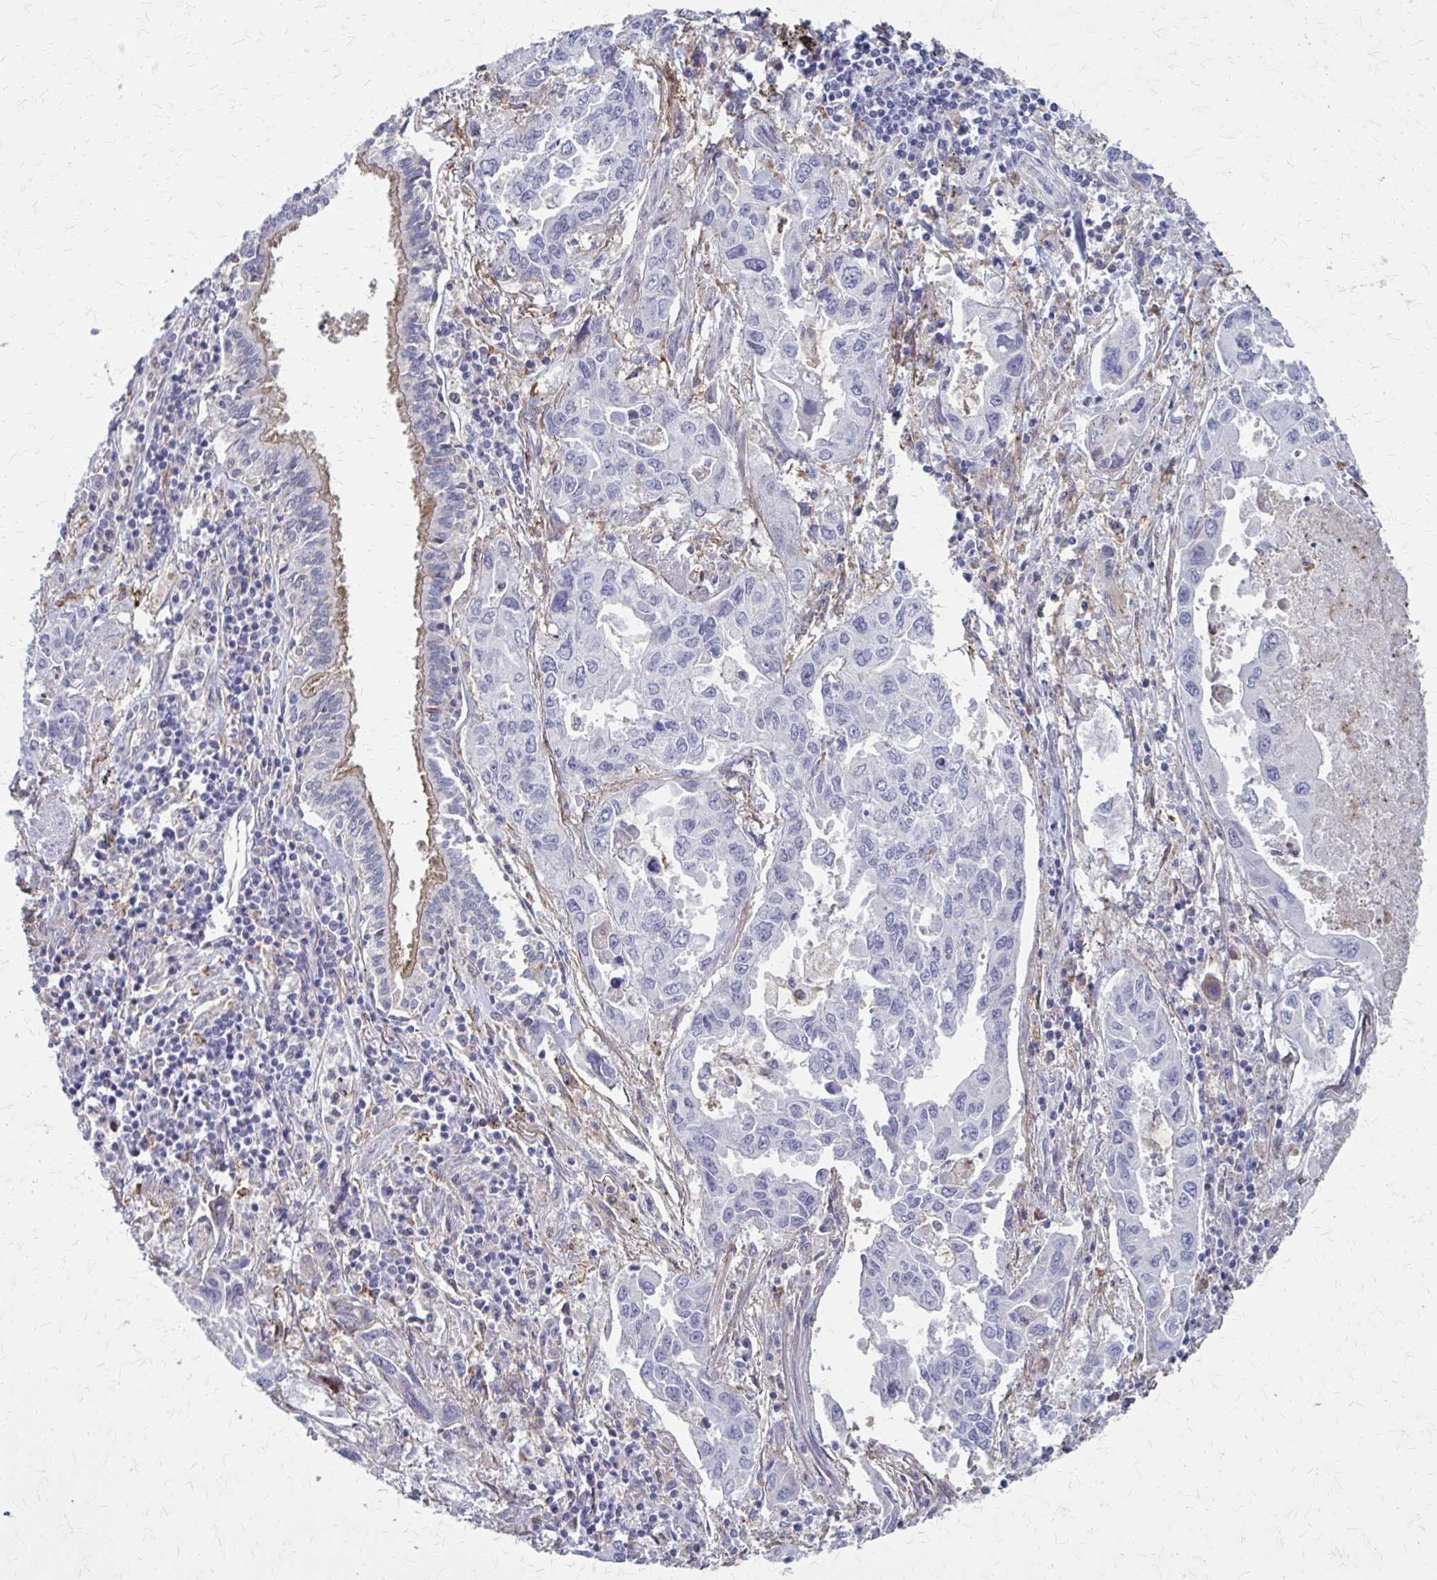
{"staining": {"intensity": "negative", "quantity": "none", "location": "none"}, "tissue": "lung cancer", "cell_type": "Tumor cells", "image_type": "cancer", "snomed": [{"axis": "morphology", "description": "Adenocarcinoma, NOS"}, {"axis": "topography", "description": "Lung"}], "caption": "Immunohistochemical staining of human lung cancer demonstrates no significant positivity in tumor cells.", "gene": "MMP14", "patient": {"sex": "male", "age": 64}}